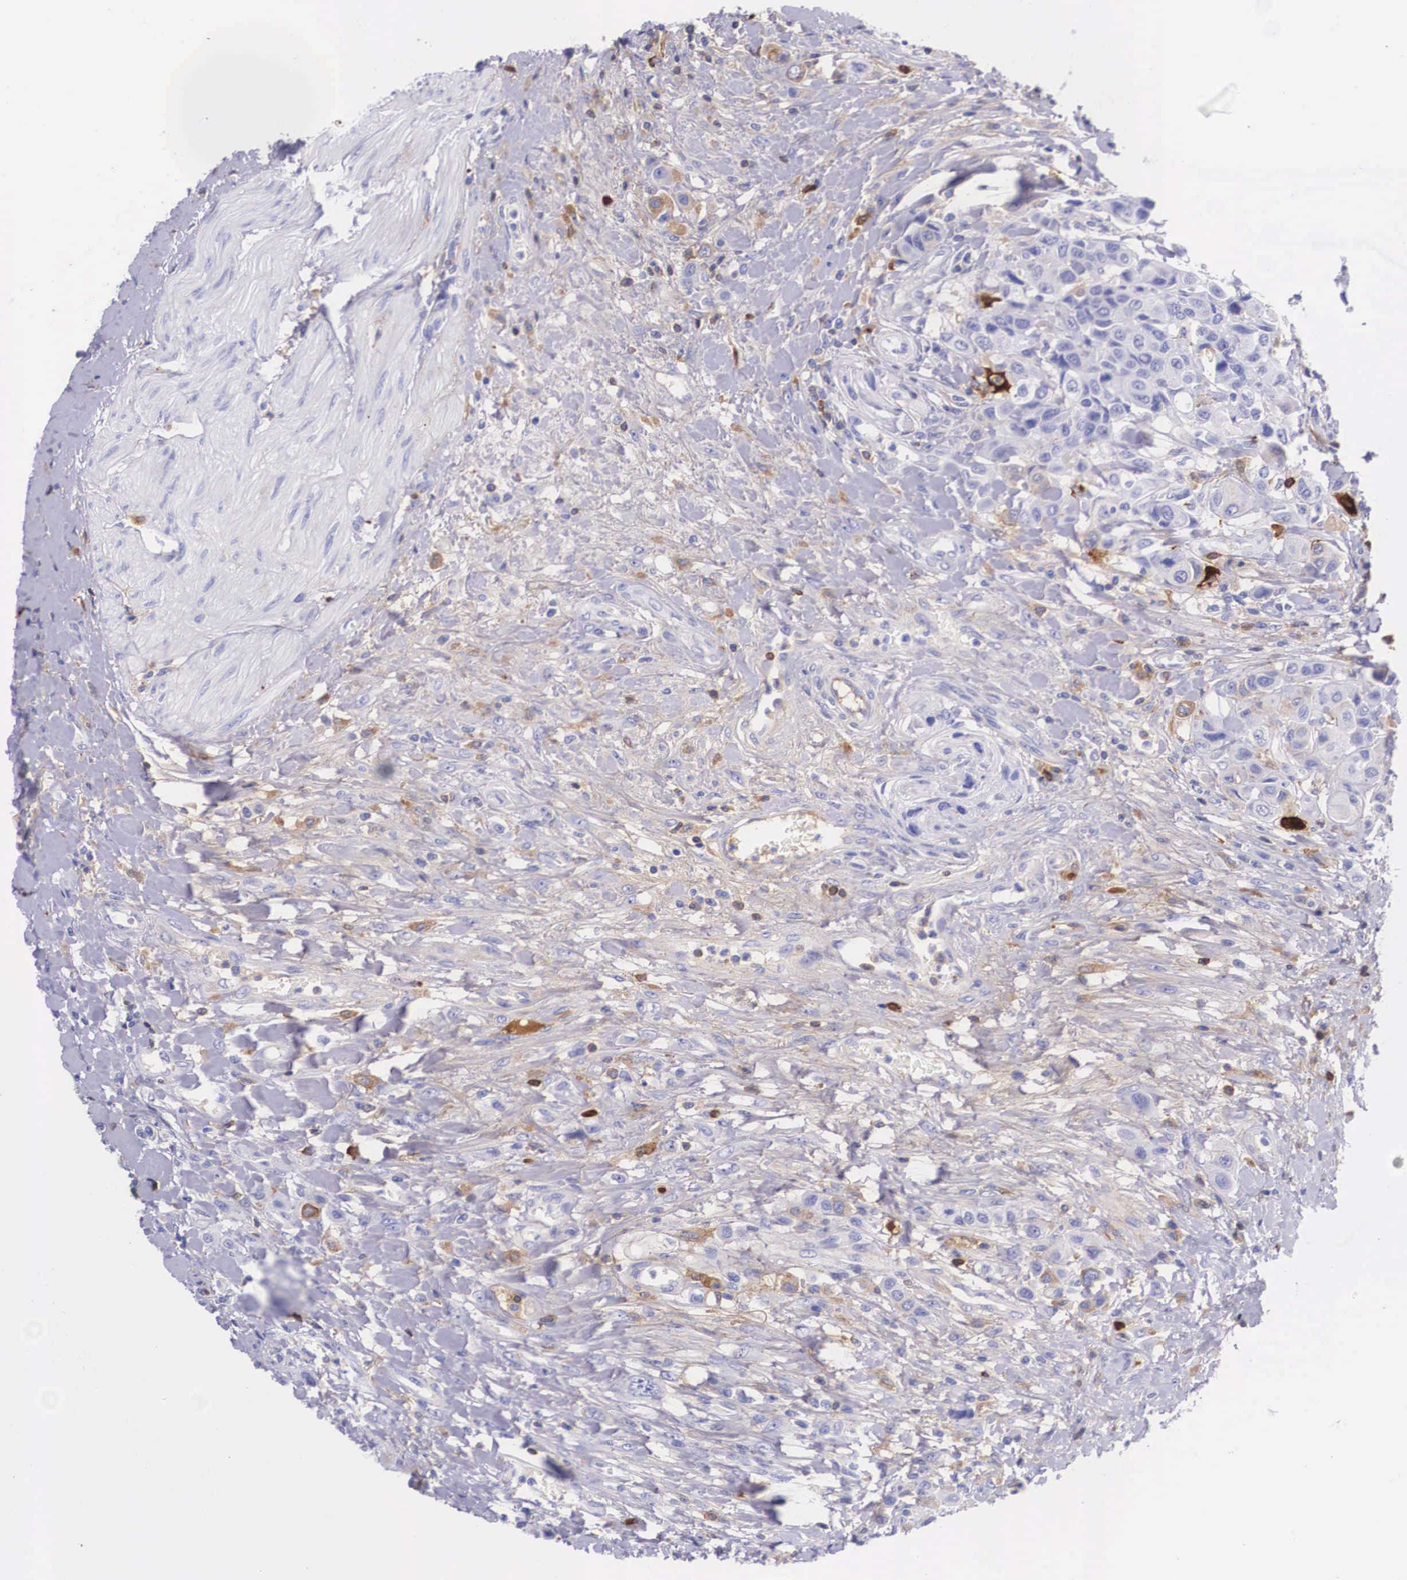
{"staining": {"intensity": "negative", "quantity": "none", "location": "none"}, "tissue": "urothelial cancer", "cell_type": "Tumor cells", "image_type": "cancer", "snomed": [{"axis": "morphology", "description": "Urothelial carcinoma, High grade"}, {"axis": "topography", "description": "Urinary bladder"}], "caption": "Tumor cells show no significant protein expression in high-grade urothelial carcinoma.", "gene": "PLG", "patient": {"sex": "male", "age": 50}}